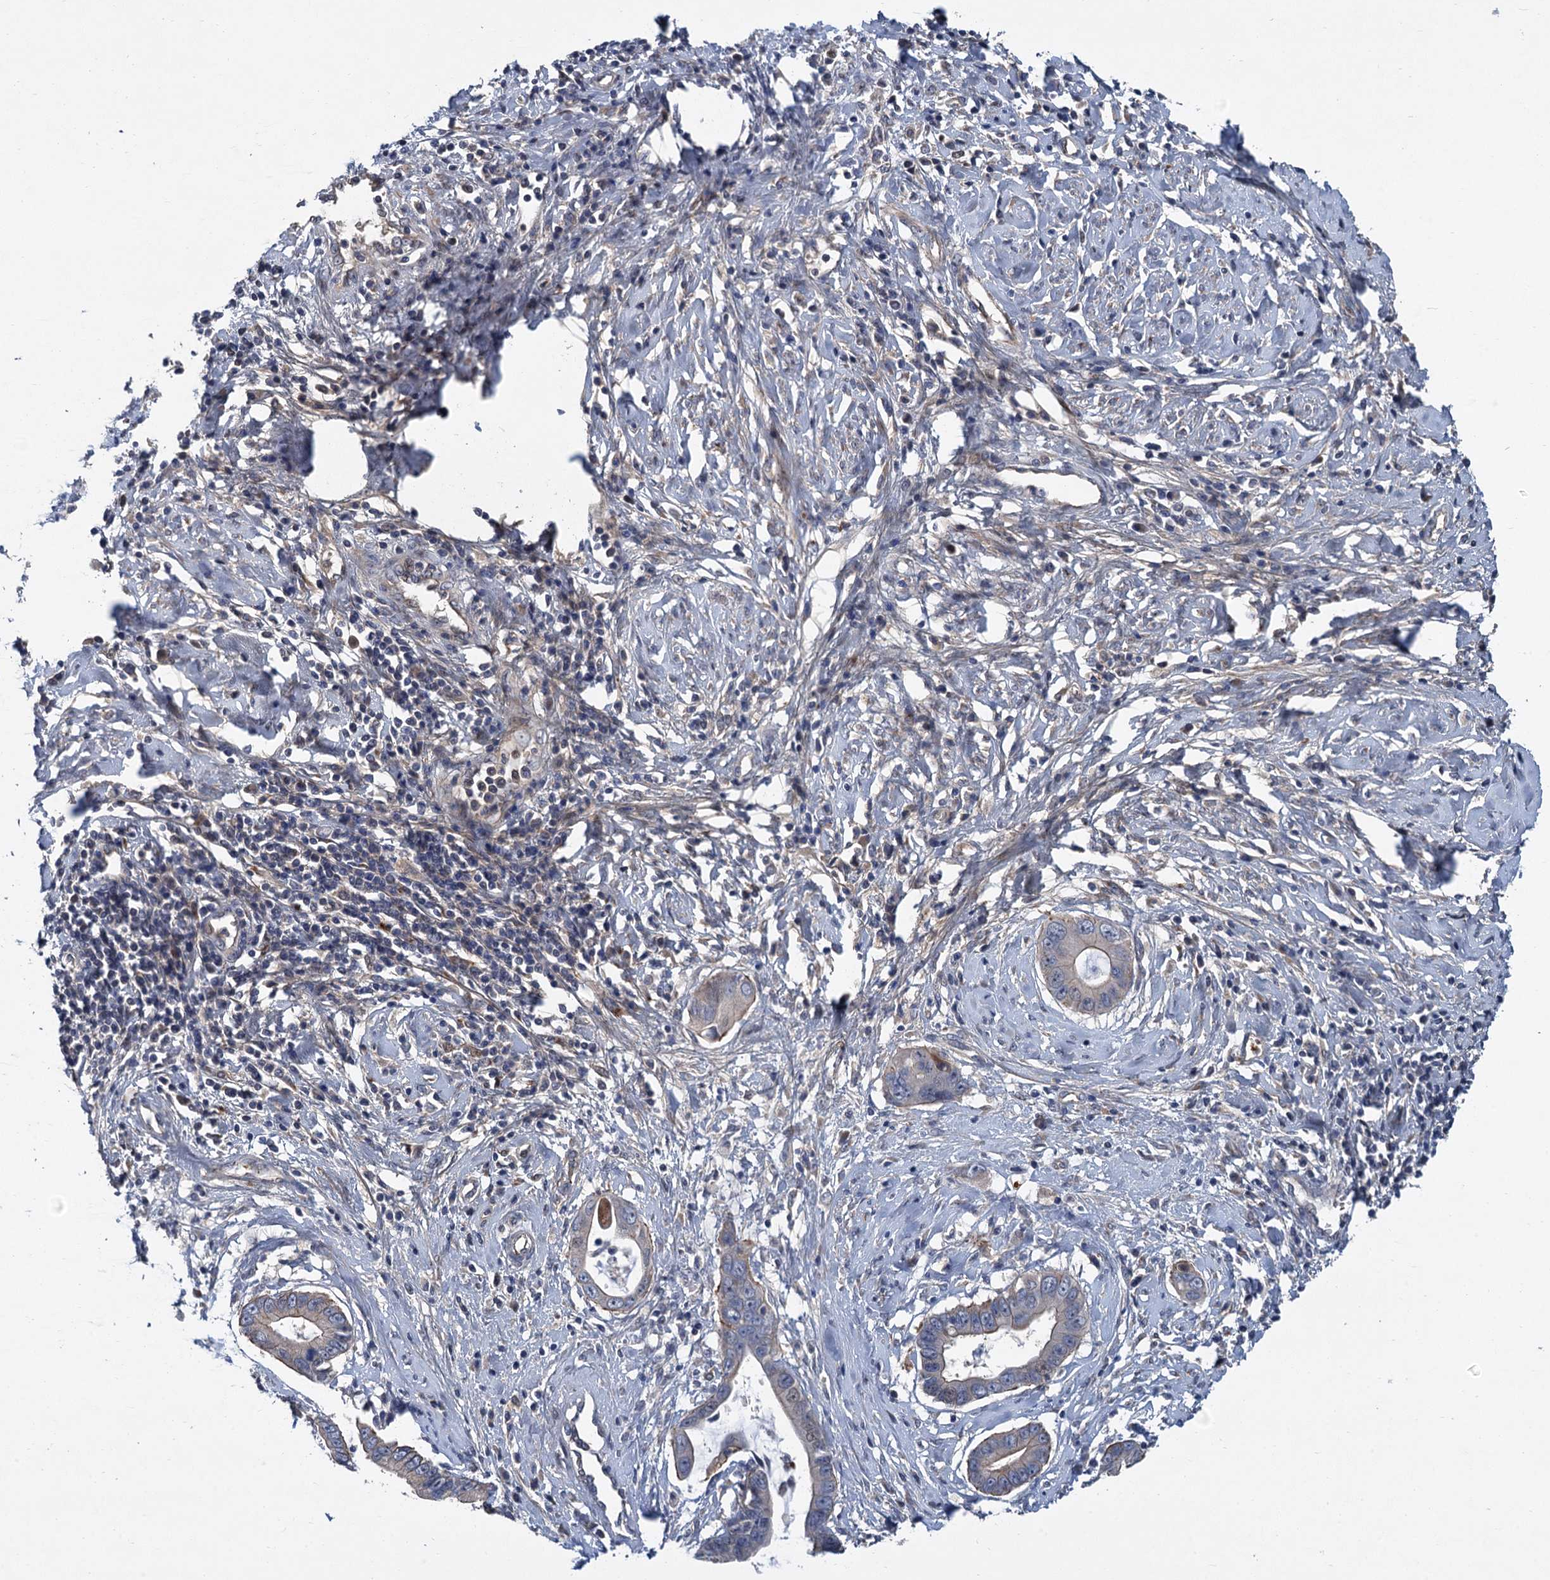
{"staining": {"intensity": "weak", "quantity": ">75%", "location": "cytoplasmic/membranous"}, "tissue": "cervical cancer", "cell_type": "Tumor cells", "image_type": "cancer", "snomed": [{"axis": "morphology", "description": "Adenocarcinoma, NOS"}, {"axis": "topography", "description": "Cervix"}], "caption": "Weak cytoplasmic/membranous positivity is present in about >75% of tumor cells in cervical cancer (adenocarcinoma).", "gene": "TRAF7", "patient": {"sex": "female", "age": 44}}